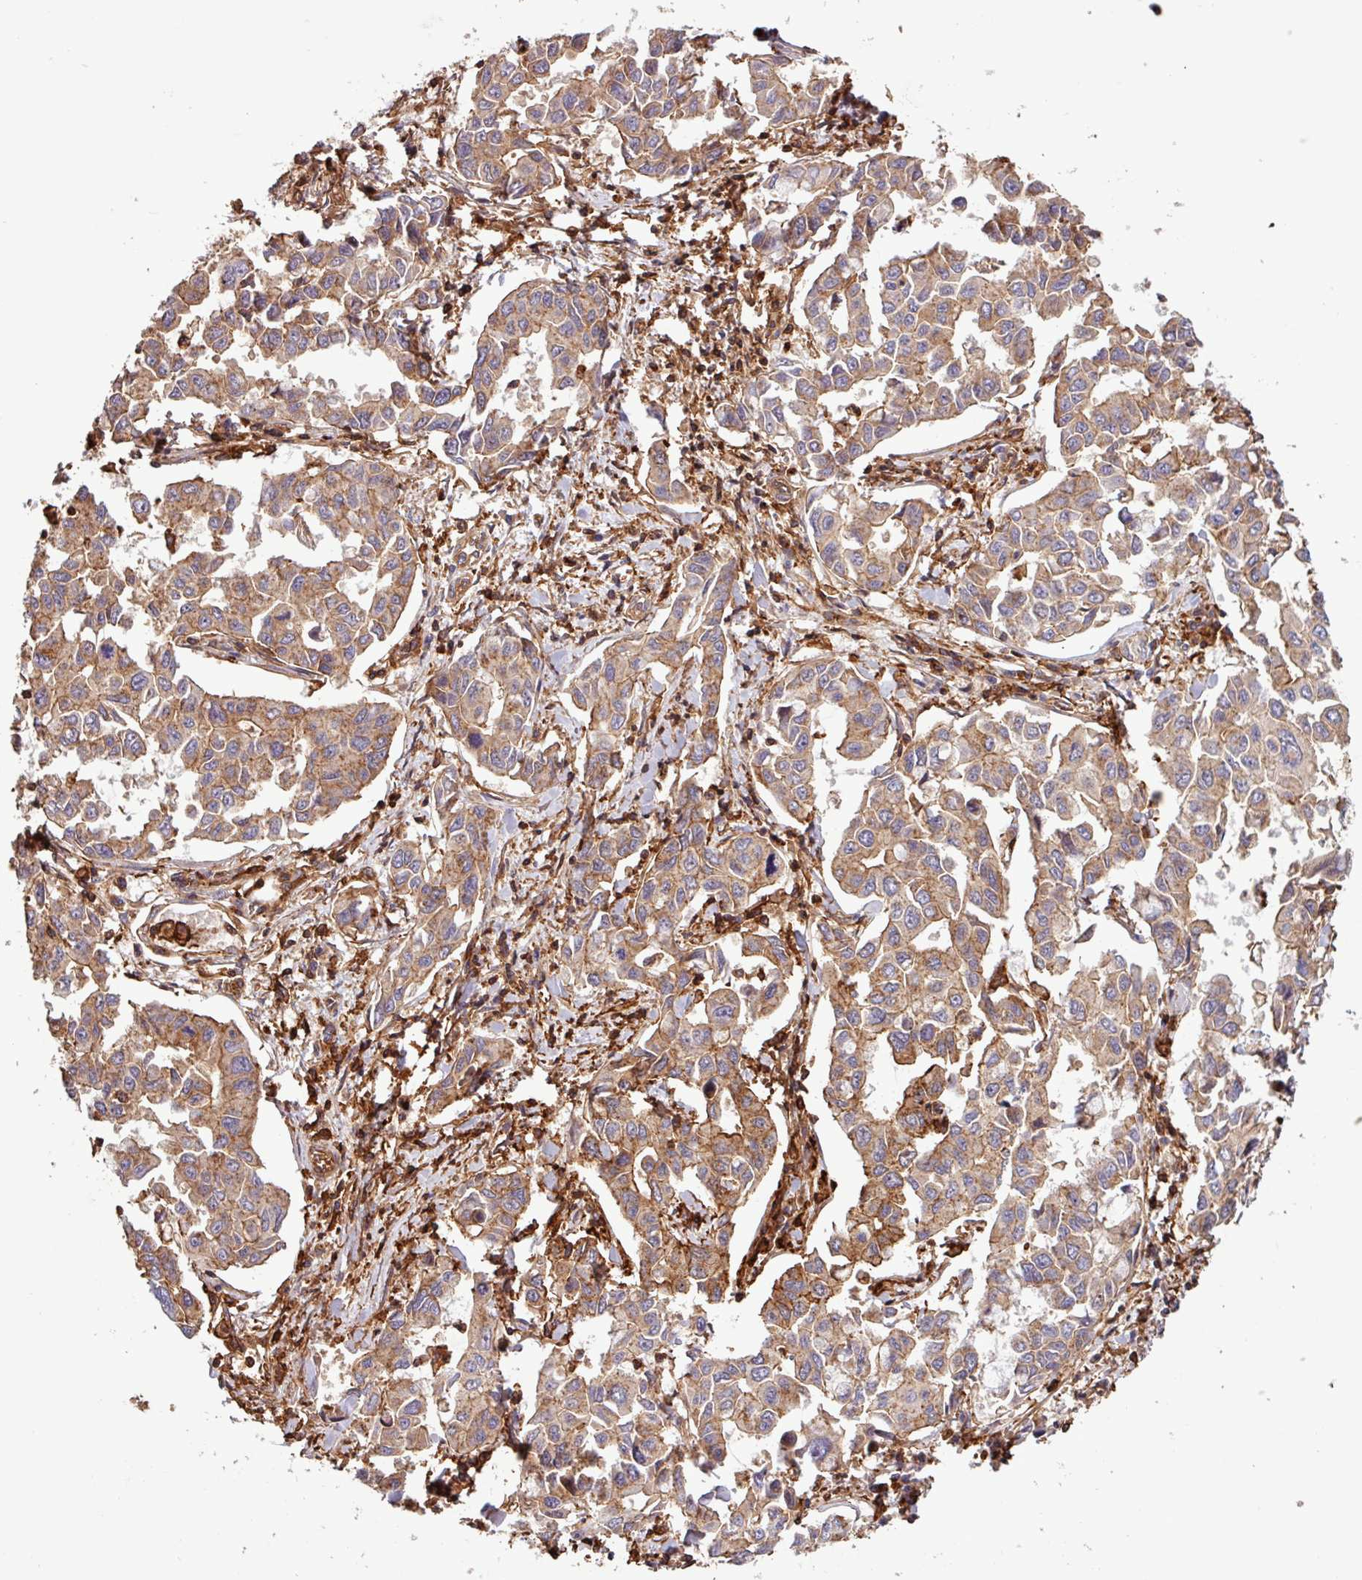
{"staining": {"intensity": "moderate", "quantity": ">75%", "location": "cytoplasmic/membranous"}, "tissue": "lung cancer", "cell_type": "Tumor cells", "image_type": "cancer", "snomed": [{"axis": "morphology", "description": "Adenocarcinoma, NOS"}, {"axis": "topography", "description": "Lung"}], "caption": "Tumor cells exhibit moderate cytoplasmic/membranous positivity in approximately >75% of cells in adenocarcinoma (lung).", "gene": "ACTR3", "patient": {"sex": "male", "age": 64}}